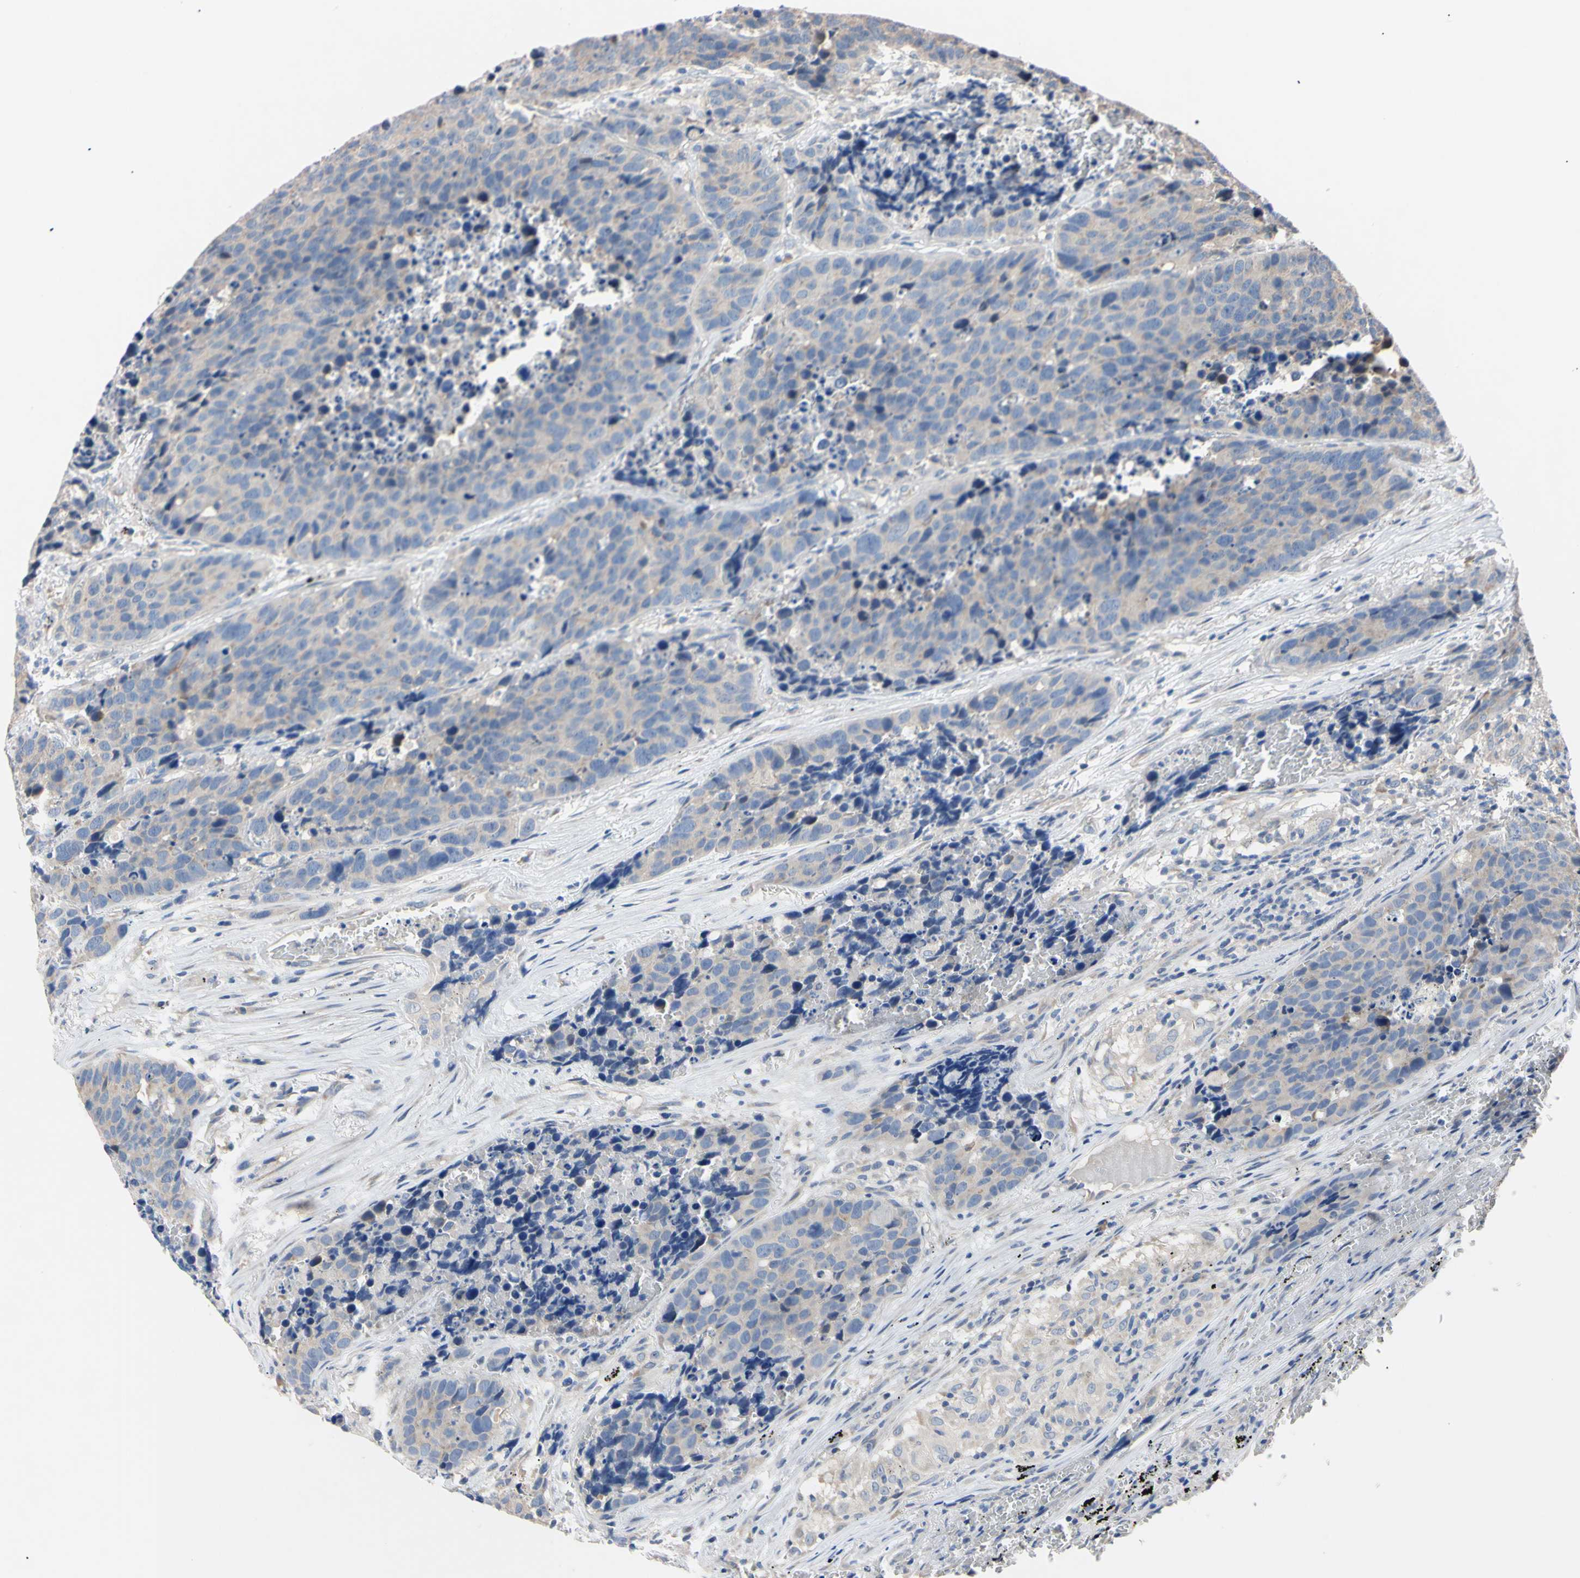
{"staining": {"intensity": "negative", "quantity": "none", "location": "none"}, "tissue": "carcinoid", "cell_type": "Tumor cells", "image_type": "cancer", "snomed": [{"axis": "morphology", "description": "Carcinoid, malignant, NOS"}, {"axis": "topography", "description": "Lung"}], "caption": "The histopathology image displays no staining of tumor cells in carcinoid.", "gene": "RARS1", "patient": {"sex": "male", "age": 60}}